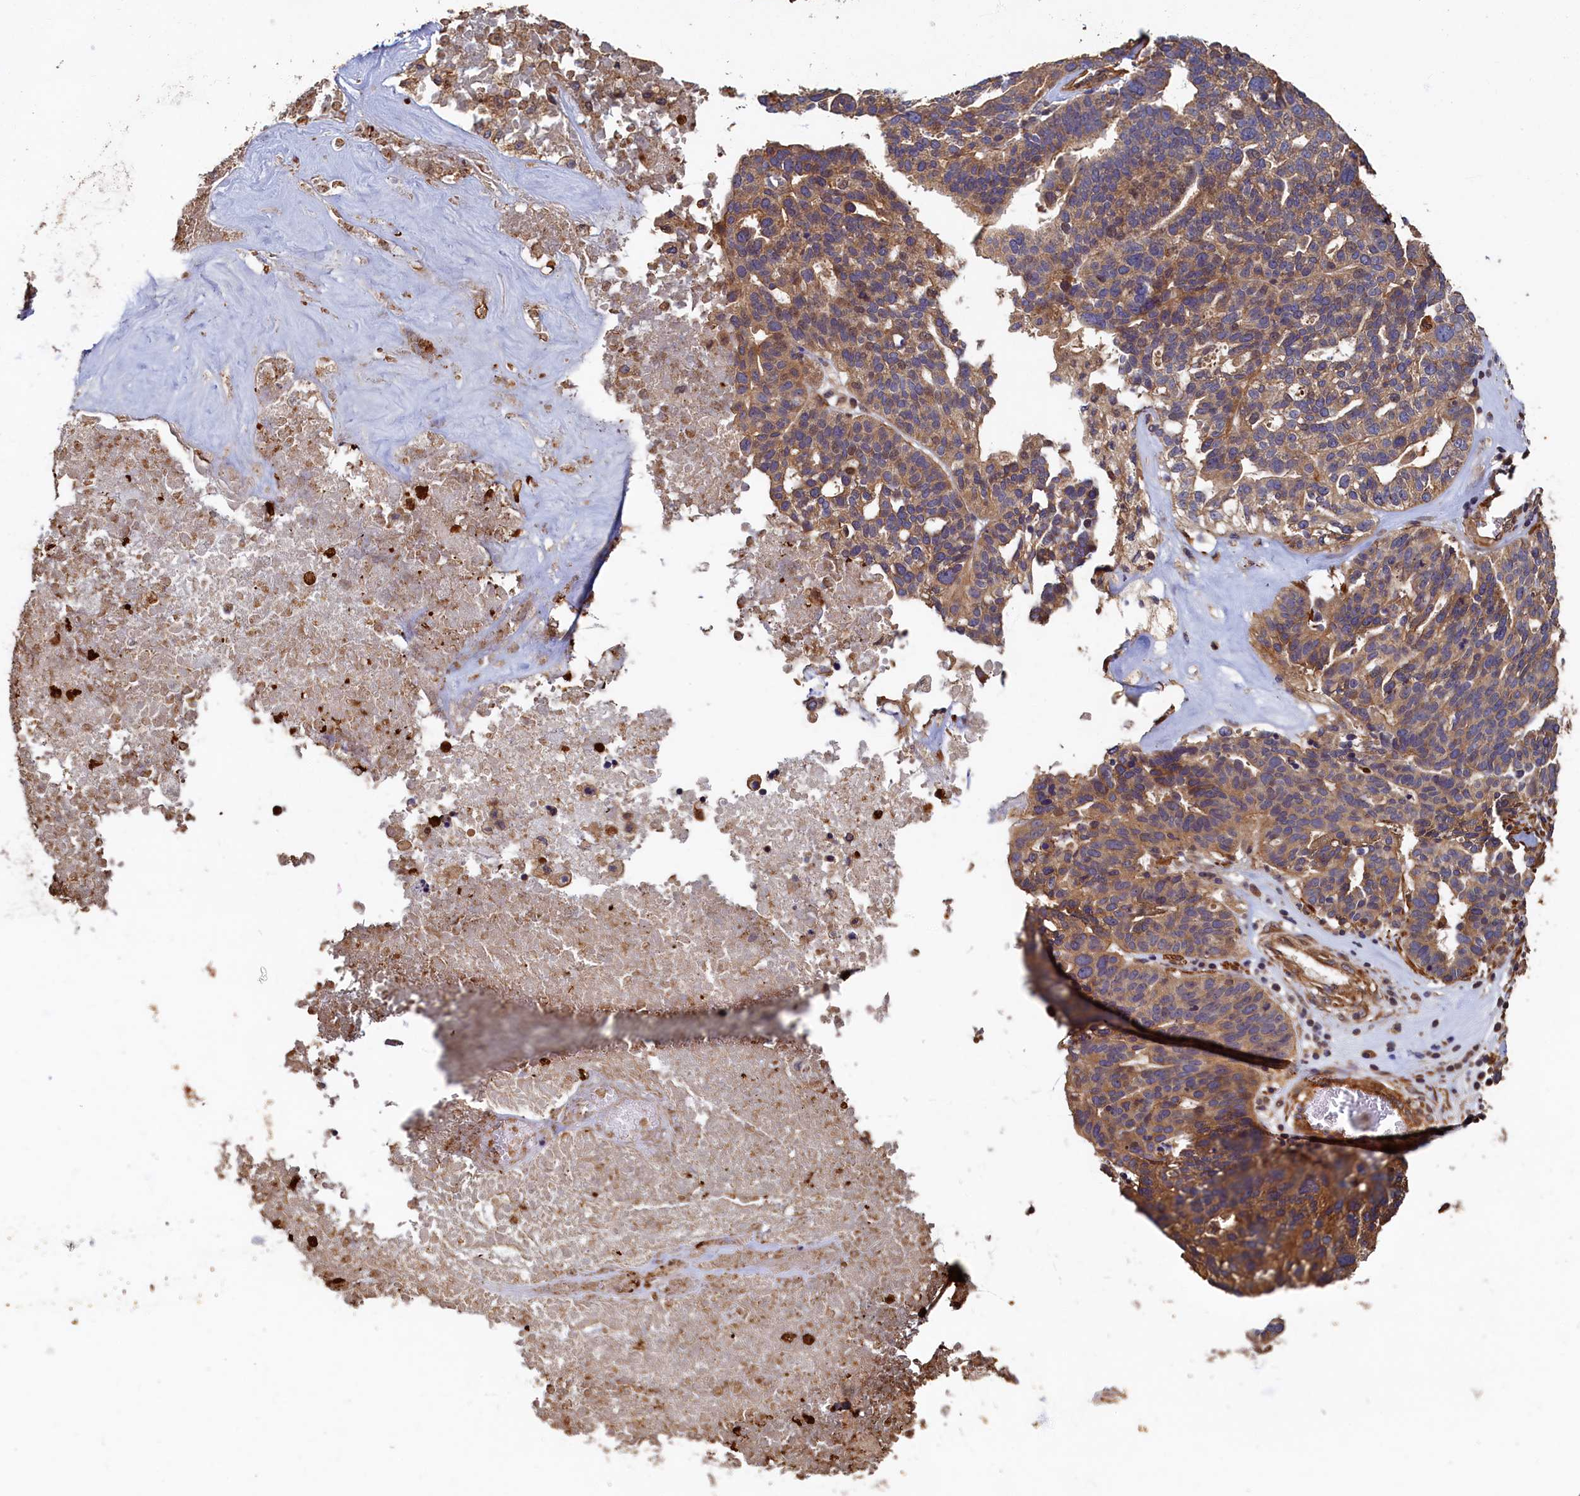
{"staining": {"intensity": "moderate", "quantity": ">75%", "location": "cytoplasmic/membranous"}, "tissue": "ovarian cancer", "cell_type": "Tumor cells", "image_type": "cancer", "snomed": [{"axis": "morphology", "description": "Cystadenocarcinoma, serous, NOS"}, {"axis": "topography", "description": "Ovary"}], "caption": "A photomicrograph showing moderate cytoplasmic/membranous positivity in about >75% of tumor cells in ovarian cancer (serous cystadenocarcinoma), as visualized by brown immunohistochemical staining.", "gene": "CCDC102B", "patient": {"sex": "female", "age": 59}}